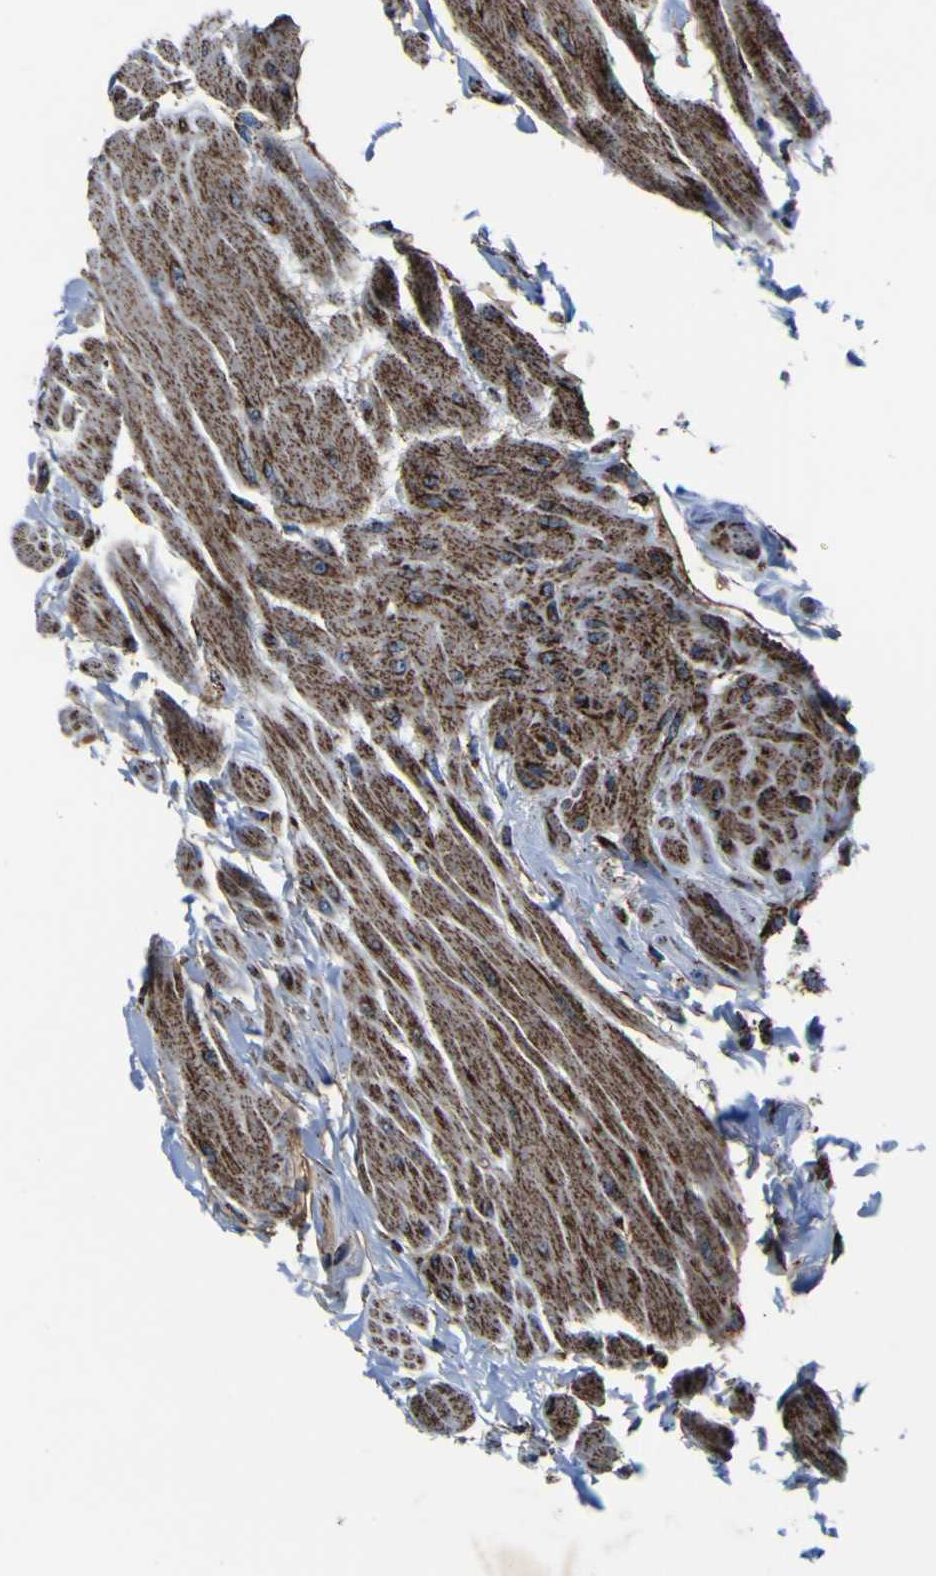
{"staining": {"intensity": "strong", "quantity": ">75%", "location": "cytoplasmic/membranous"}, "tissue": "urinary bladder", "cell_type": "Urothelial cells", "image_type": "normal", "snomed": [{"axis": "morphology", "description": "Normal tissue, NOS"}, {"axis": "topography", "description": "Urinary bladder"}], "caption": "A brown stain labels strong cytoplasmic/membranous expression of a protein in urothelial cells of normal urinary bladder. (DAB (3,3'-diaminobenzidine) IHC, brown staining for protein, blue staining for nuclei).", "gene": "PTRH2", "patient": {"sex": "female", "age": 79}}